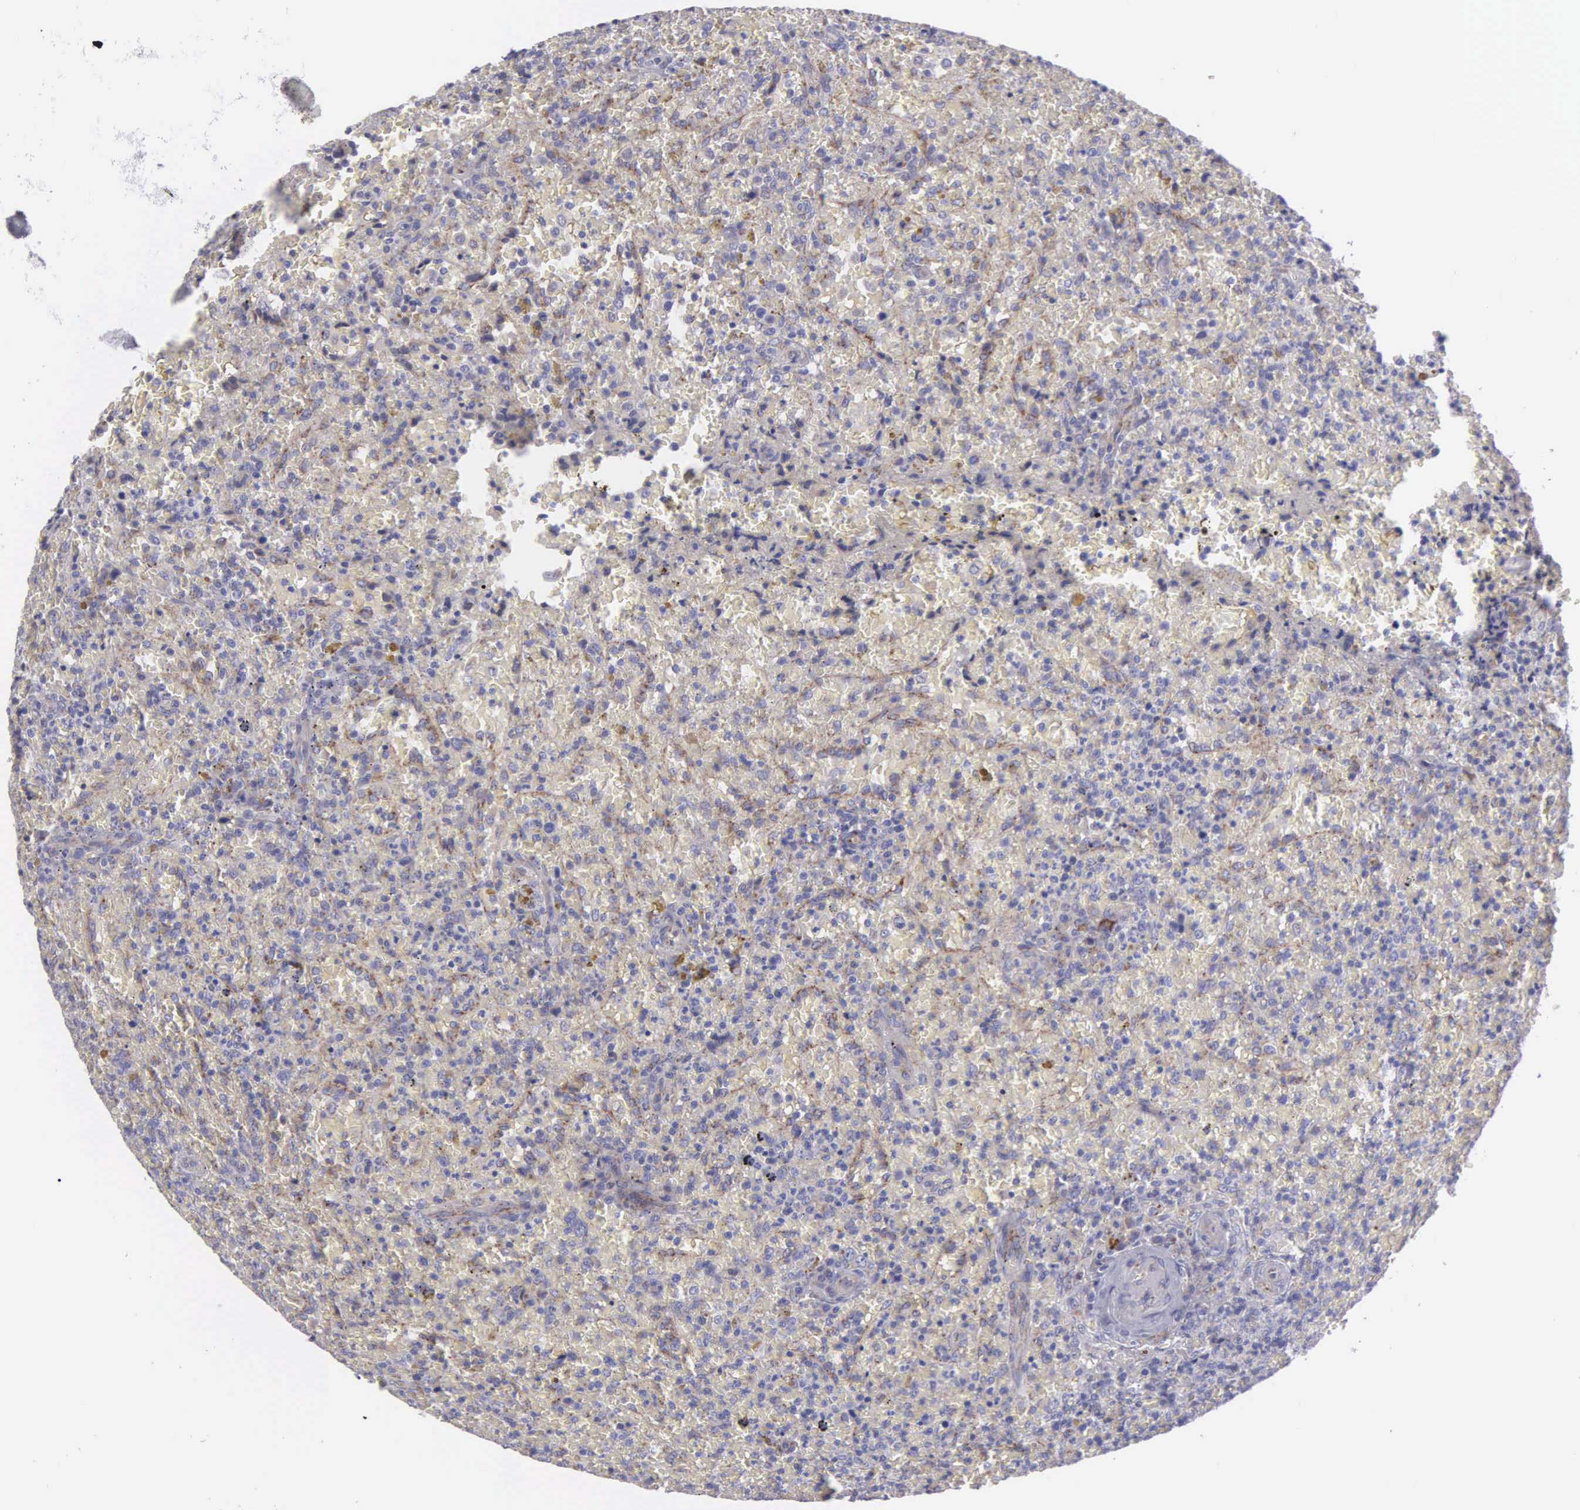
{"staining": {"intensity": "negative", "quantity": "none", "location": "none"}, "tissue": "lymphoma", "cell_type": "Tumor cells", "image_type": "cancer", "snomed": [{"axis": "morphology", "description": "Malignant lymphoma, non-Hodgkin's type, High grade"}, {"axis": "topography", "description": "Spleen"}, {"axis": "topography", "description": "Lymph node"}], "caption": "Human high-grade malignant lymphoma, non-Hodgkin's type stained for a protein using immunohistochemistry (IHC) reveals no positivity in tumor cells.", "gene": "SYNJ2BP", "patient": {"sex": "female", "age": 70}}